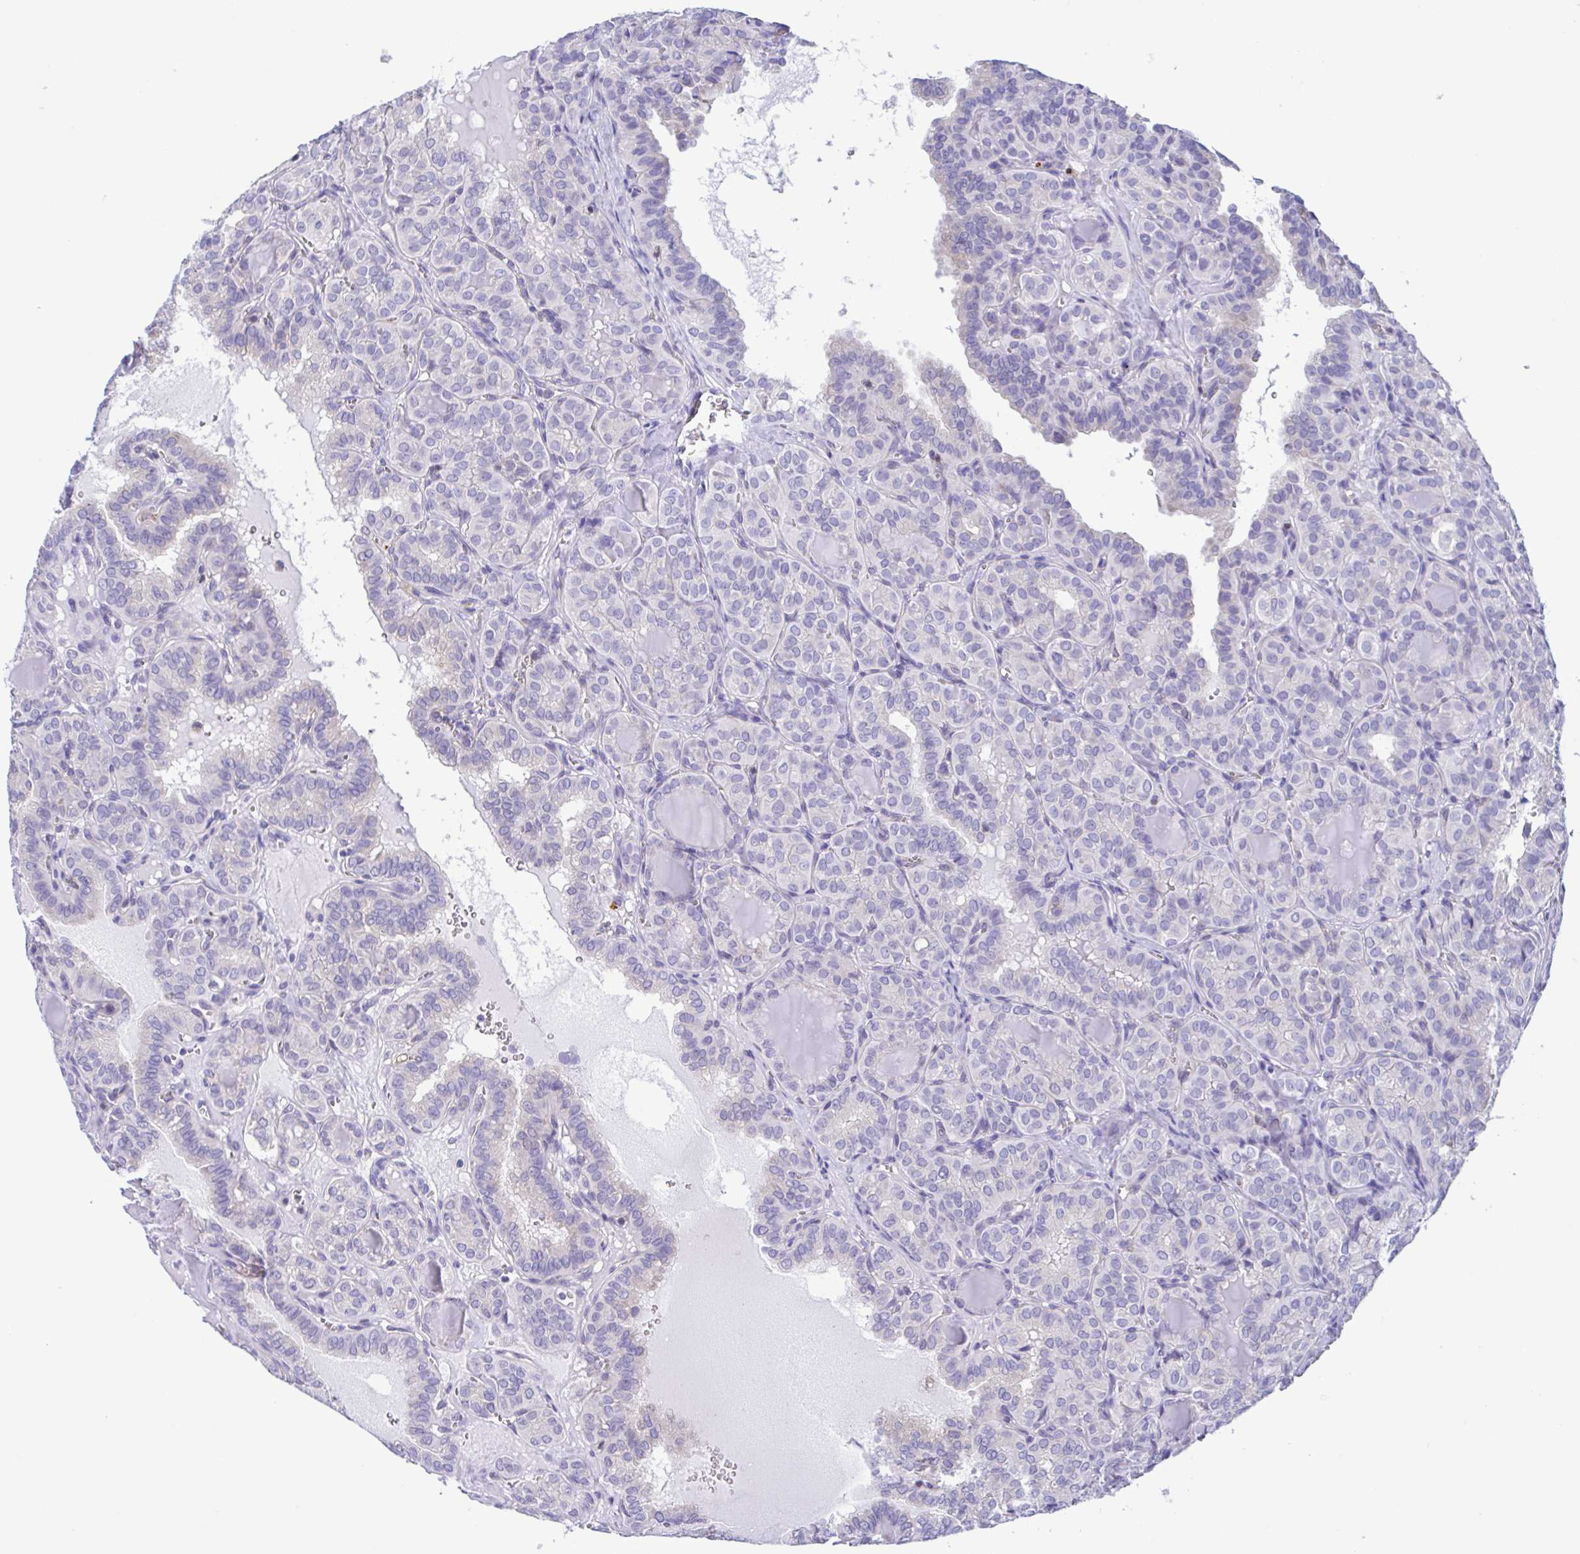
{"staining": {"intensity": "negative", "quantity": "none", "location": "none"}, "tissue": "thyroid cancer", "cell_type": "Tumor cells", "image_type": "cancer", "snomed": [{"axis": "morphology", "description": "Papillary adenocarcinoma, NOS"}, {"axis": "topography", "description": "Thyroid gland"}], "caption": "High power microscopy image of an immunohistochemistry (IHC) micrograph of papillary adenocarcinoma (thyroid), revealing no significant staining in tumor cells.", "gene": "TNNI3", "patient": {"sex": "female", "age": 41}}